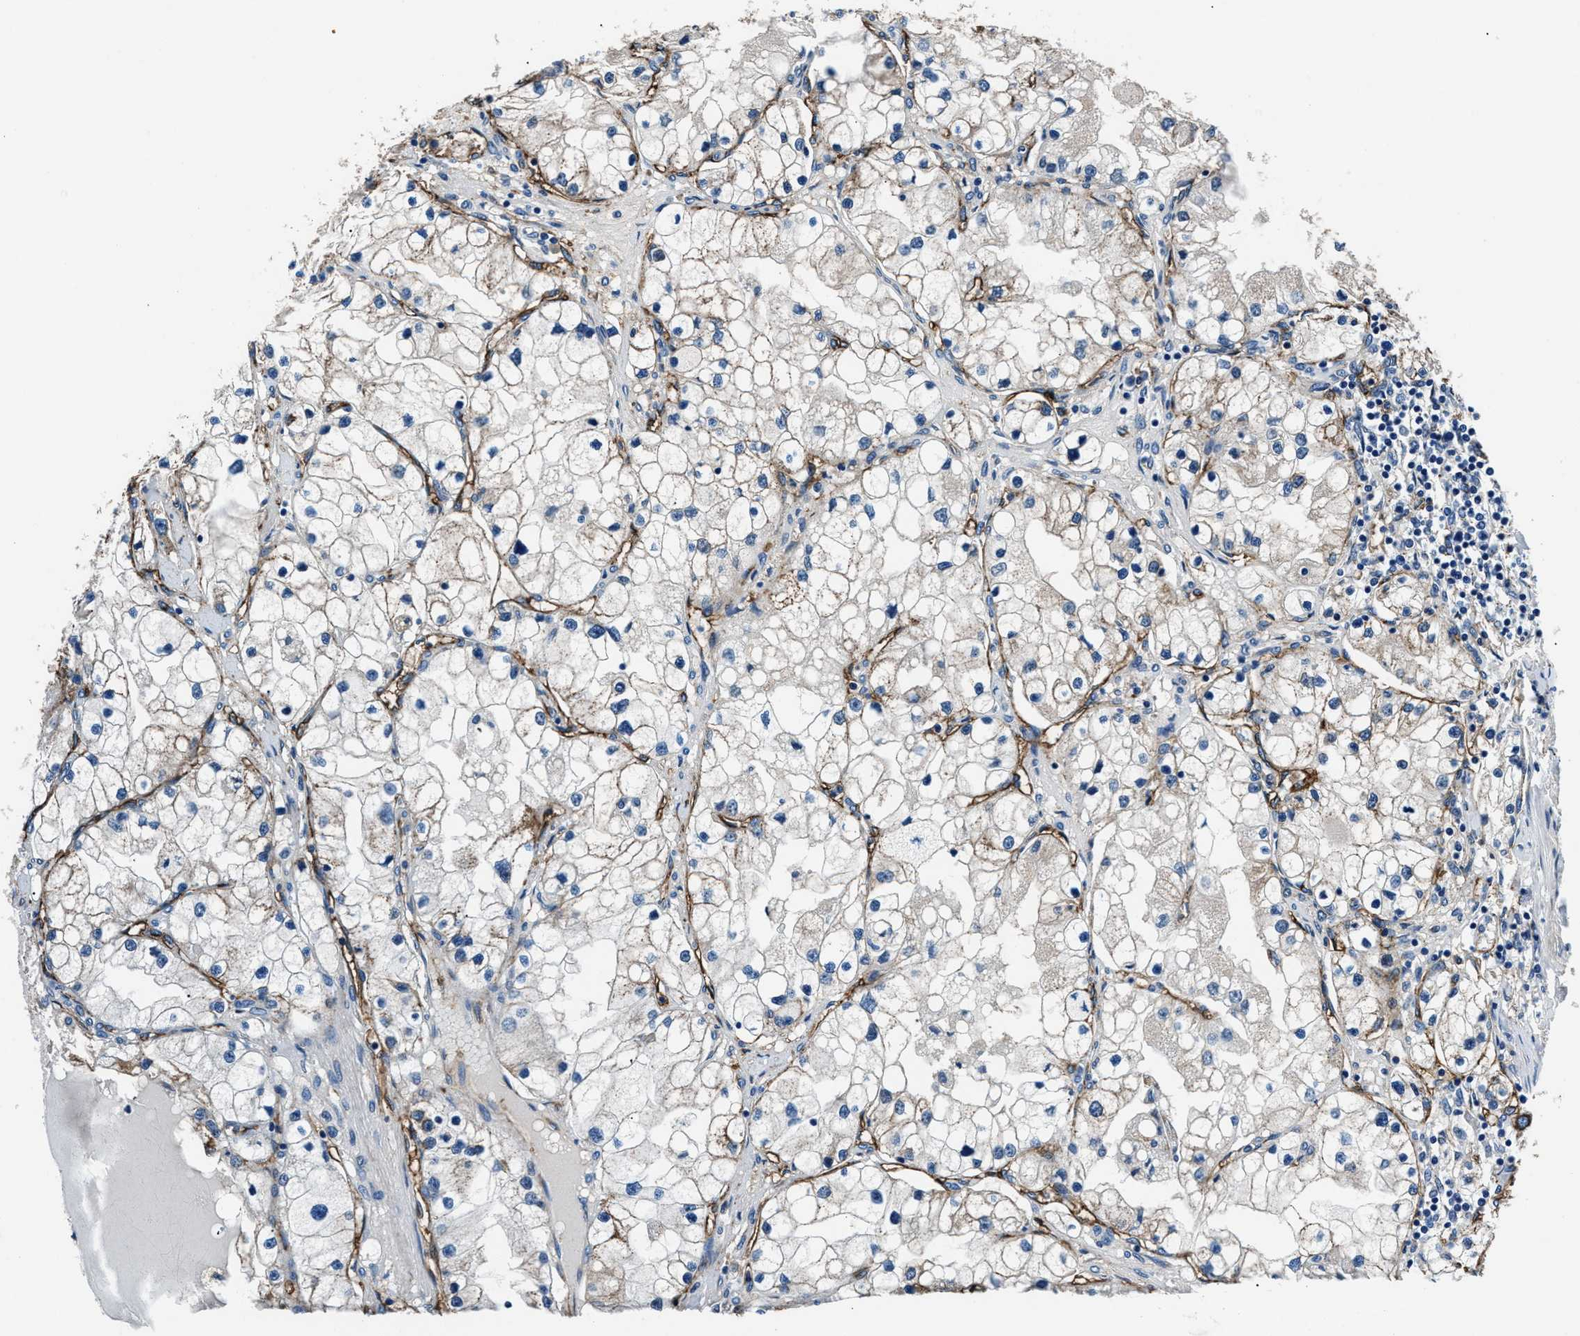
{"staining": {"intensity": "weak", "quantity": "<25%", "location": "cytoplasmic/membranous"}, "tissue": "renal cancer", "cell_type": "Tumor cells", "image_type": "cancer", "snomed": [{"axis": "morphology", "description": "Adenocarcinoma, NOS"}, {"axis": "topography", "description": "Kidney"}], "caption": "DAB (3,3'-diaminobenzidine) immunohistochemical staining of human renal adenocarcinoma shows no significant expression in tumor cells. The staining is performed using DAB brown chromogen with nuclei counter-stained in using hematoxylin.", "gene": "PRTFDC1", "patient": {"sex": "male", "age": 68}}